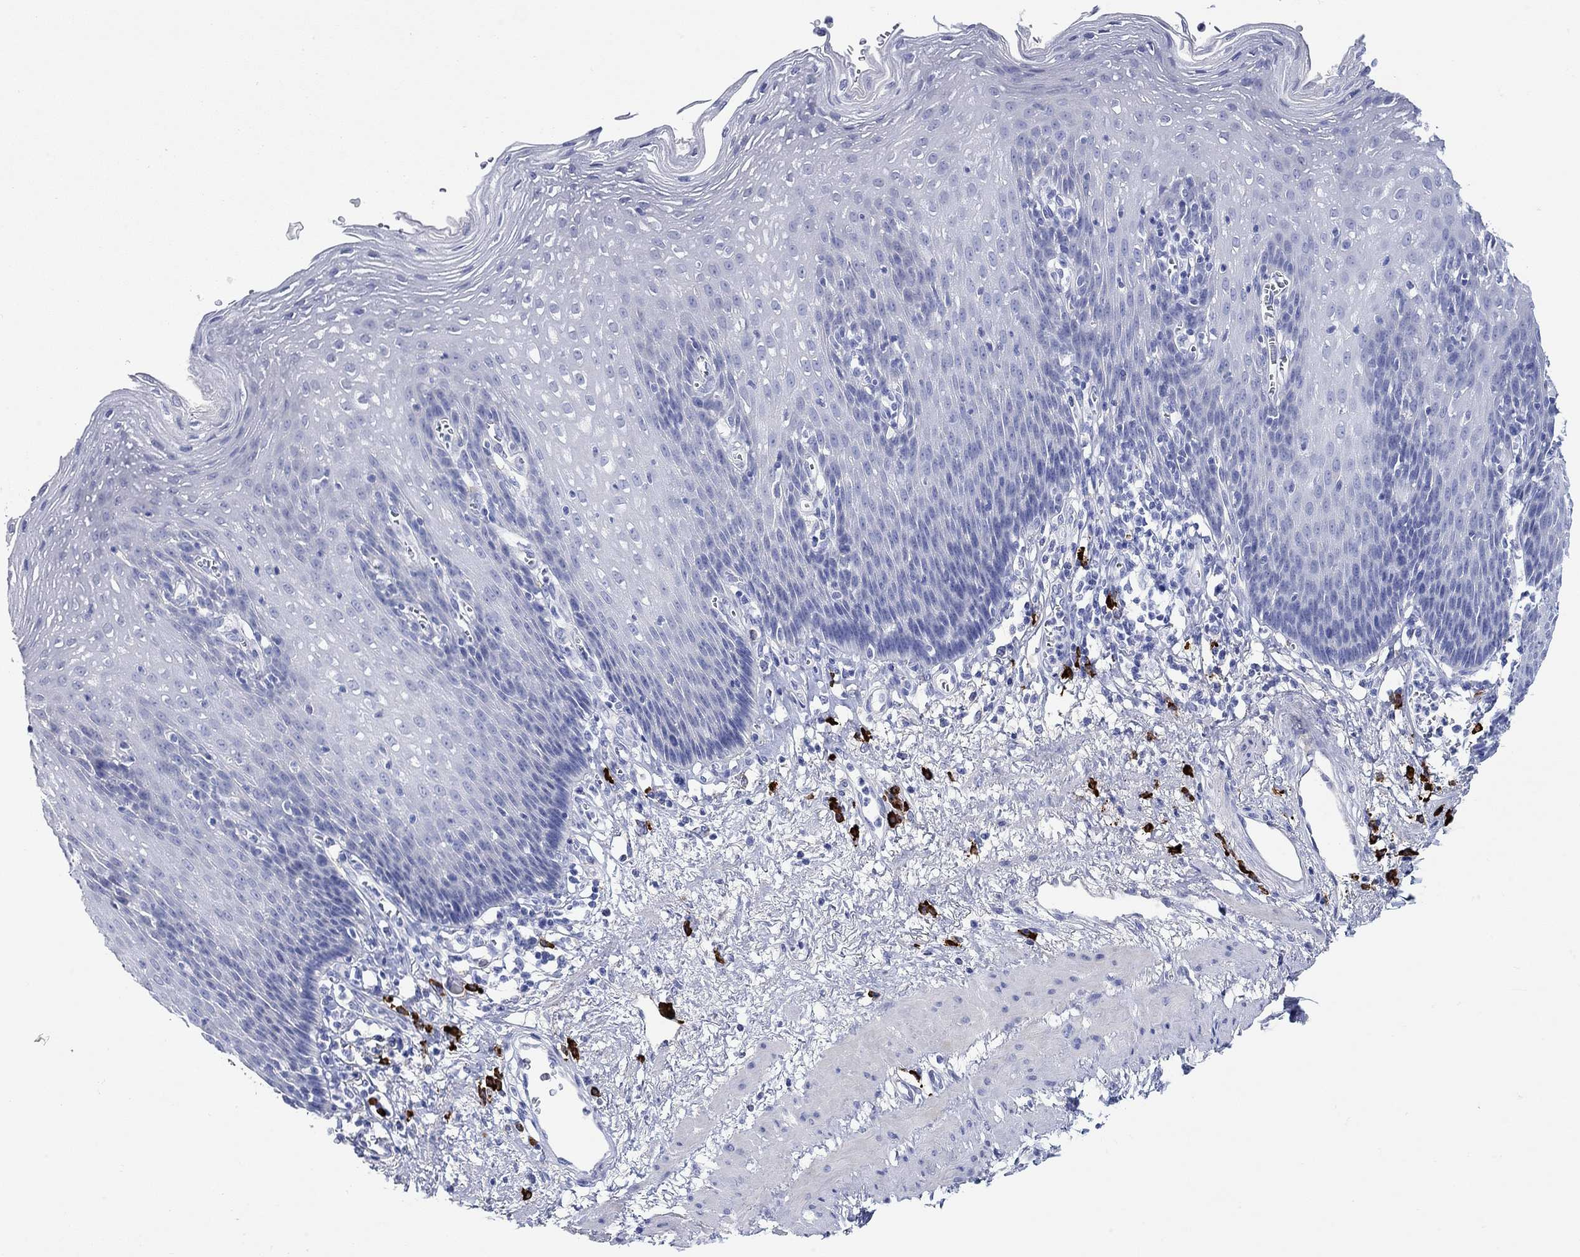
{"staining": {"intensity": "negative", "quantity": "none", "location": "none"}, "tissue": "esophagus", "cell_type": "Squamous epithelial cells", "image_type": "normal", "snomed": [{"axis": "morphology", "description": "Normal tissue, NOS"}, {"axis": "topography", "description": "Esophagus"}], "caption": "DAB (3,3'-diaminobenzidine) immunohistochemical staining of benign human esophagus demonstrates no significant staining in squamous epithelial cells.", "gene": "P2RY6", "patient": {"sex": "male", "age": 57}}